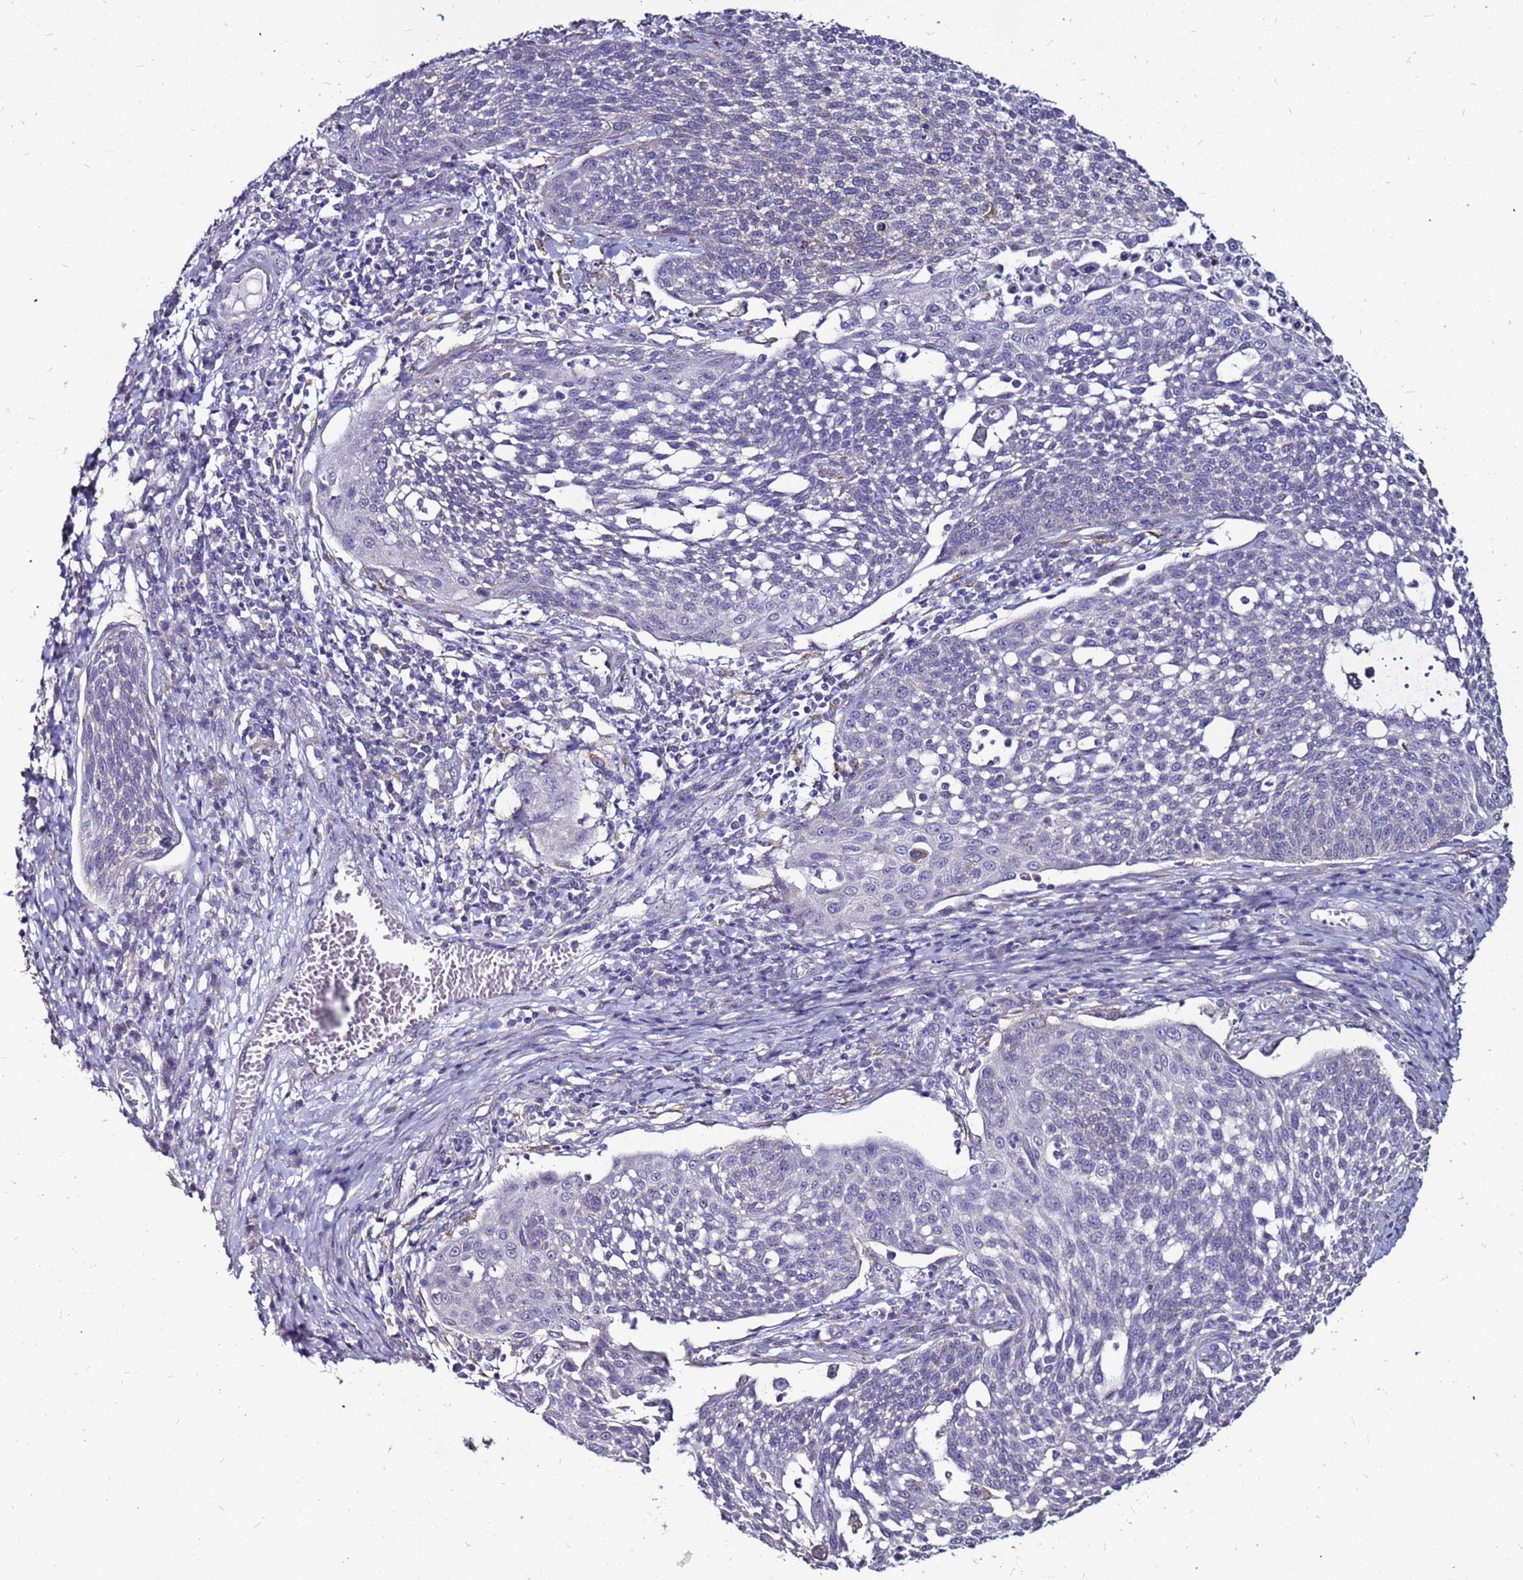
{"staining": {"intensity": "negative", "quantity": "none", "location": "none"}, "tissue": "cervical cancer", "cell_type": "Tumor cells", "image_type": "cancer", "snomed": [{"axis": "morphology", "description": "Squamous cell carcinoma, NOS"}, {"axis": "topography", "description": "Cervix"}], "caption": "The immunohistochemistry (IHC) histopathology image has no significant positivity in tumor cells of squamous cell carcinoma (cervical) tissue.", "gene": "SLC44A3", "patient": {"sex": "female", "age": 34}}